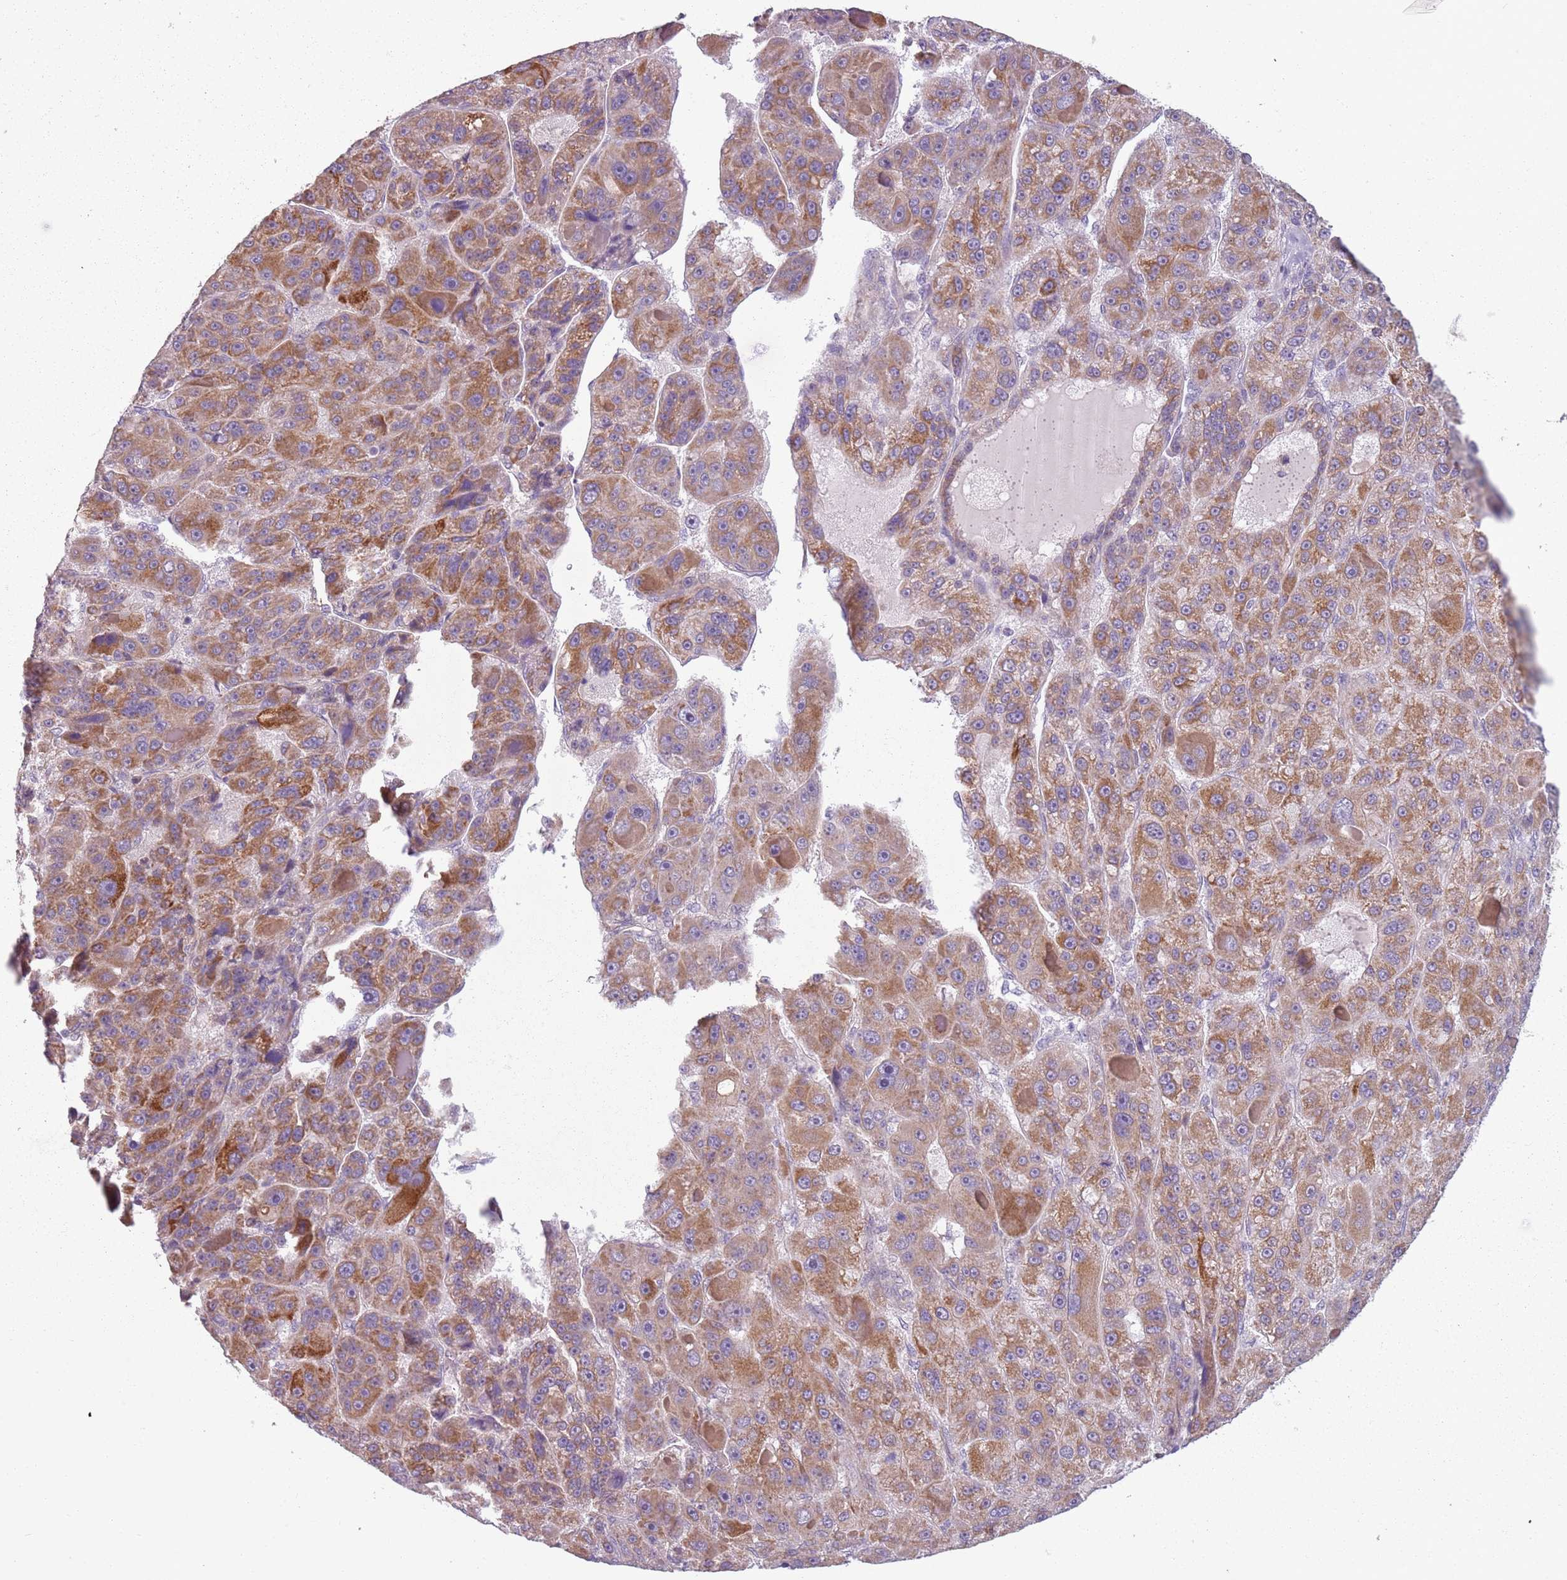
{"staining": {"intensity": "moderate", "quantity": ">75%", "location": "cytoplasmic/membranous"}, "tissue": "liver cancer", "cell_type": "Tumor cells", "image_type": "cancer", "snomed": [{"axis": "morphology", "description": "Carcinoma, Hepatocellular, NOS"}, {"axis": "topography", "description": "Liver"}], "caption": "Liver hepatocellular carcinoma stained for a protein (brown) displays moderate cytoplasmic/membranous positive expression in approximately >75% of tumor cells.", "gene": "TLCD2", "patient": {"sex": "male", "age": 76}}